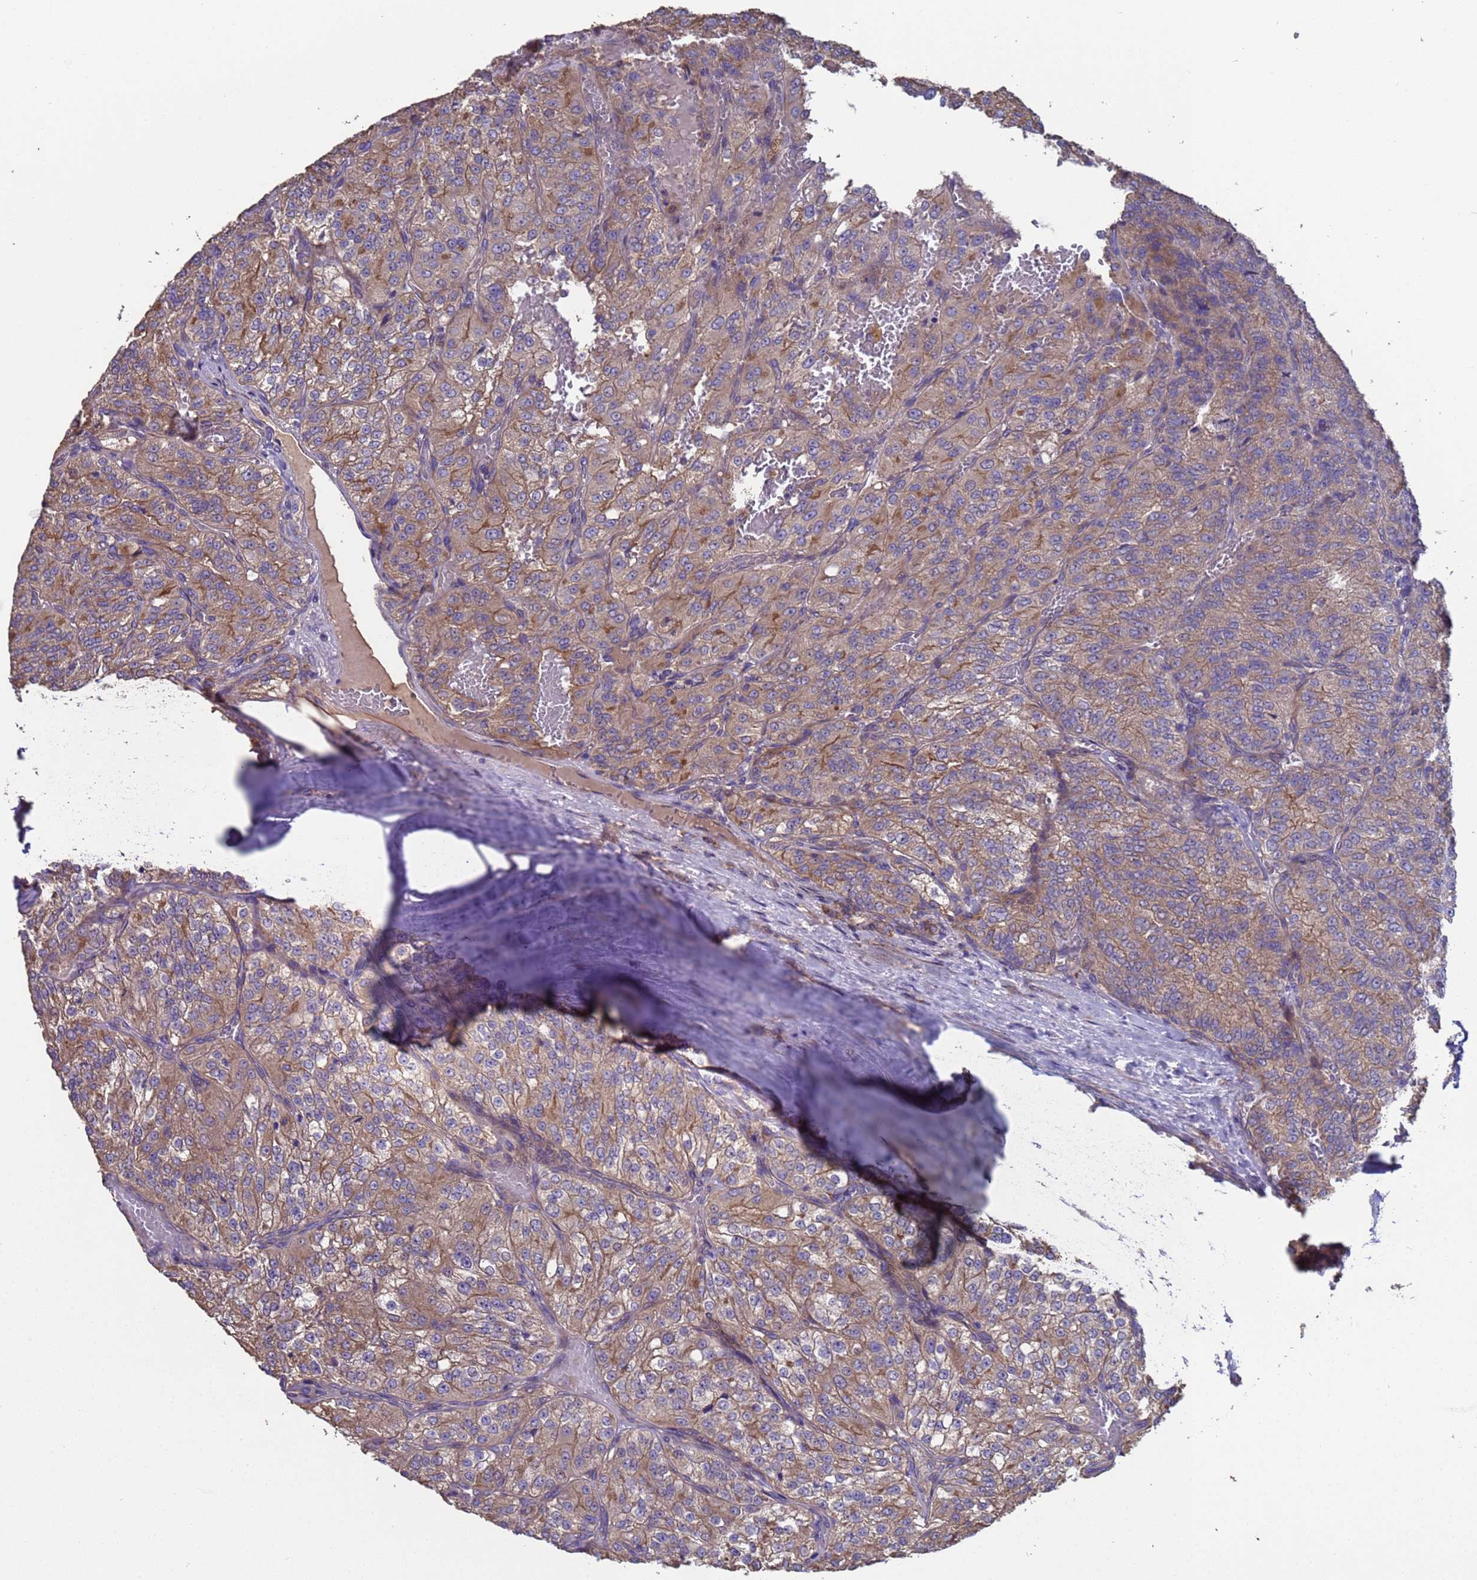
{"staining": {"intensity": "weak", "quantity": ">75%", "location": "cytoplasmic/membranous"}, "tissue": "renal cancer", "cell_type": "Tumor cells", "image_type": "cancer", "snomed": [{"axis": "morphology", "description": "Adenocarcinoma, NOS"}, {"axis": "topography", "description": "Kidney"}], "caption": "Renal adenocarcinoma stained with a brown dye displays weak cytoplasmic/membranous positive positivity in about >75% of tumor cells.", "gene": "EEF1AKMT1", "patient": {"sex": "female", "age": 63}}